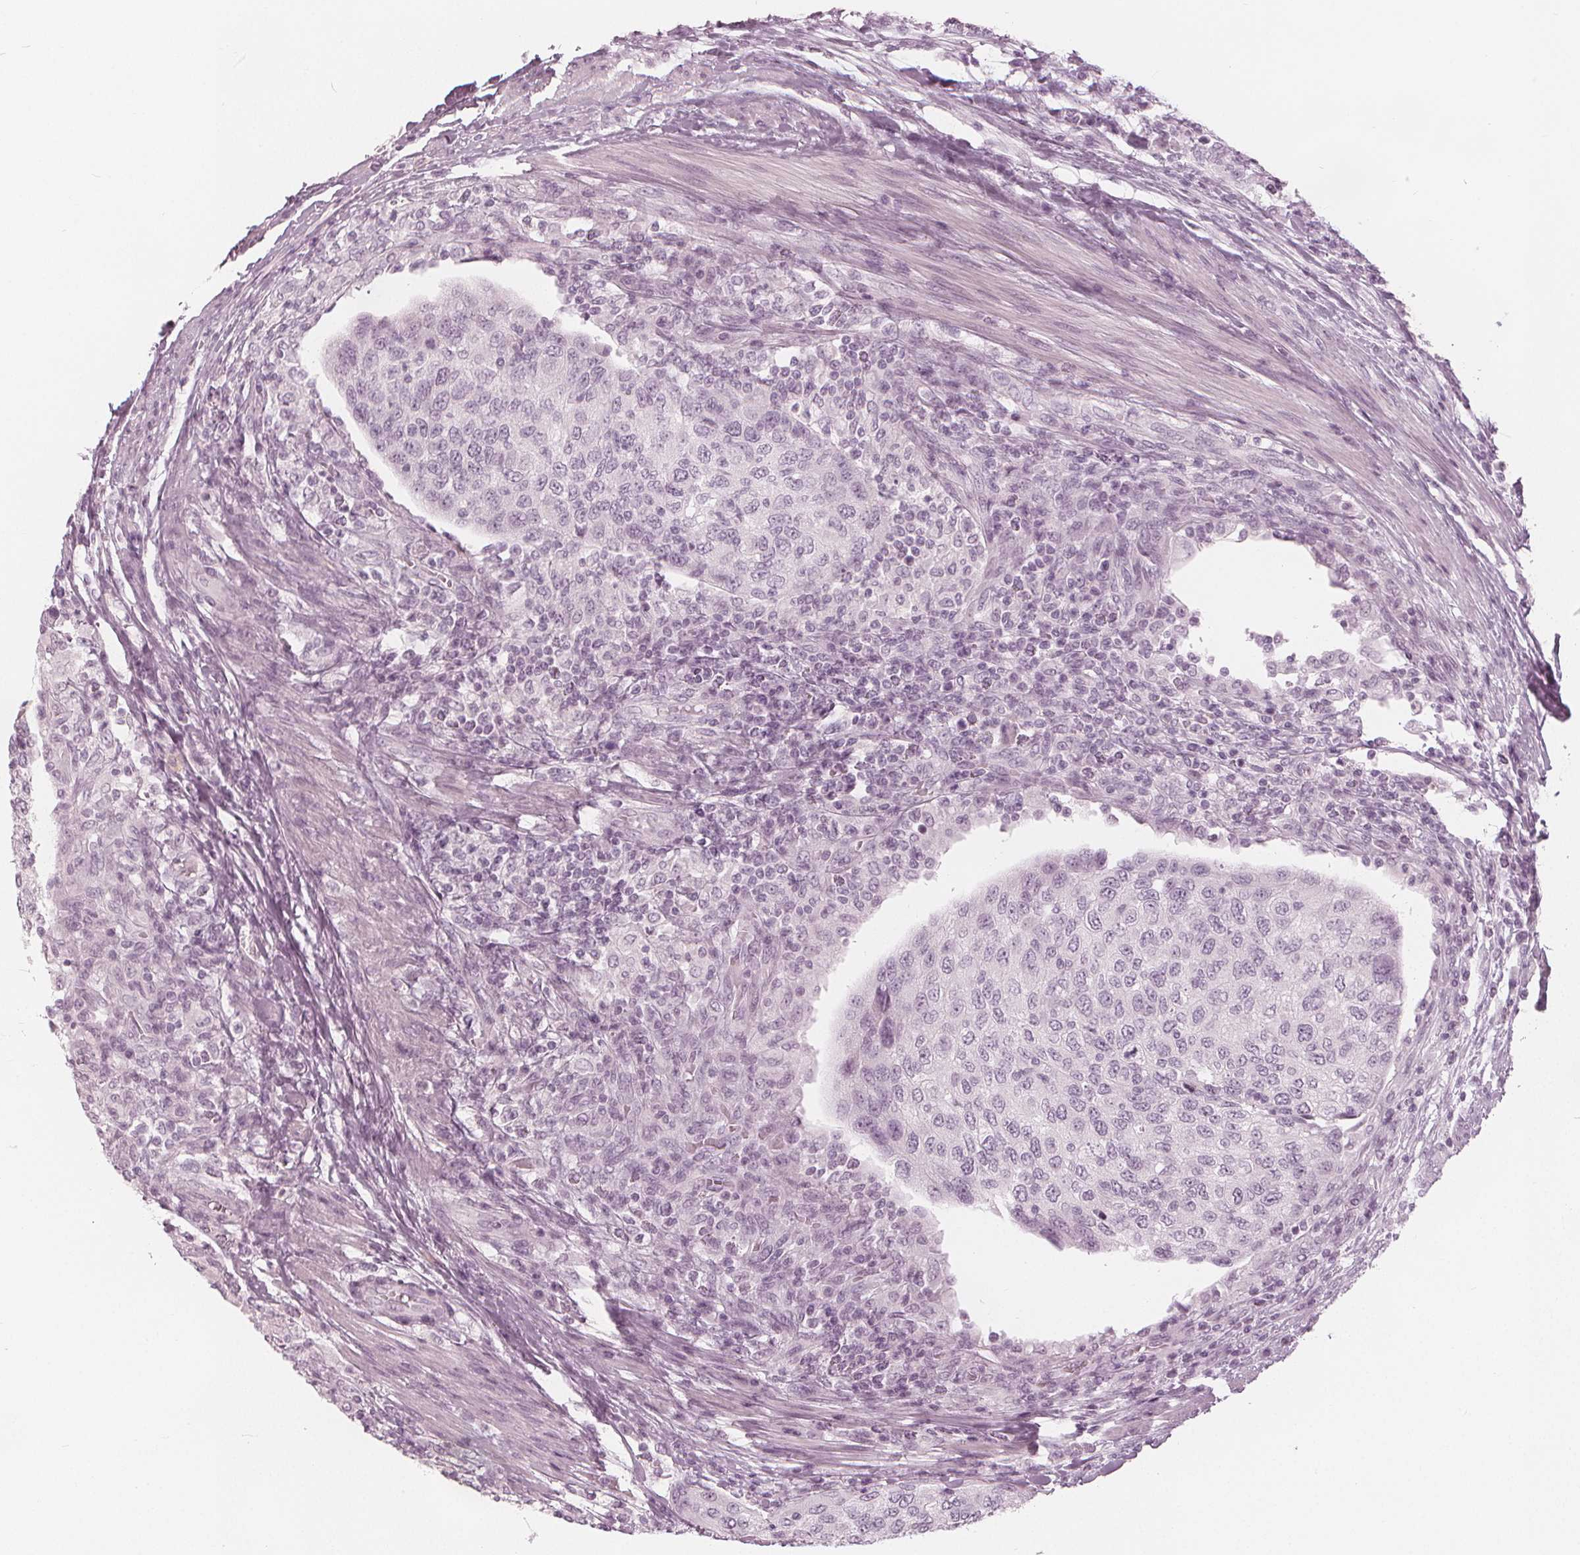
{"staining": {"intensity": "negative", "quantity": "none", "location": "none"}, "tissue": "urothelial cancer", "cell_type": "Tumor cells", "image_type": "cancer", "snomed": [{"axis": "morphology", "description": "Urothelial carcinoma, High grade"}, {"axis": "topography", "description": "Urinary bladder"}], "caption": "The micrograph displays no significant positivity in tumor cells of urothelial cancer.", "gene": "PAEP", "patient": {"sex": "female", "age": 78}}